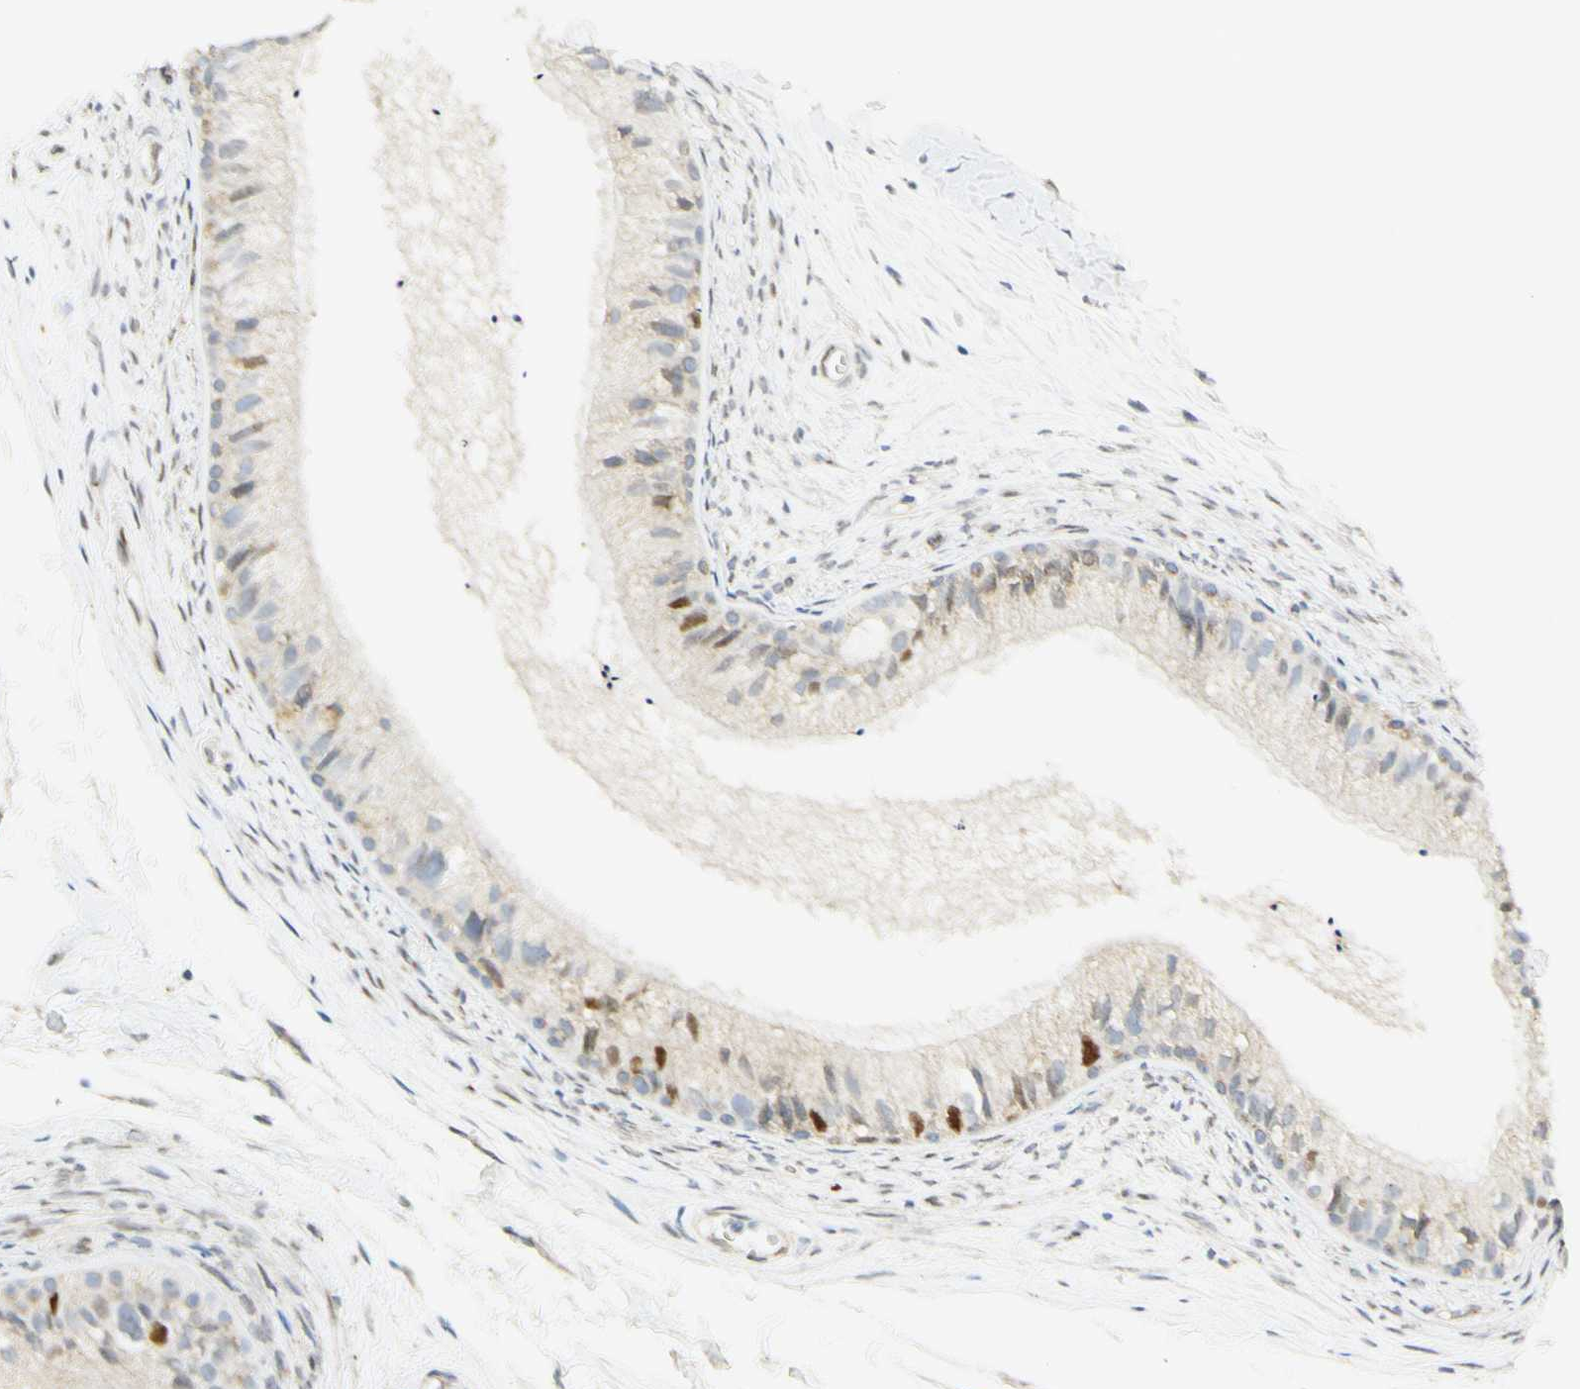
{"staining": {"intensity": "strong", "quantity": "<25%", "location": "nuclear"}, "tissue": "epididymis", "cell_type": "Glandular cells", "image_type": "normal", "snomed": [{"axis": "morphology", "description": "Normal tissue, NOS"}, {"axis": "topography", "description": "Epididymis"}], "caption": "Epididymis stained with DAB (3,3'-diaminobenzidine) immunohistochemistry (IHC) shows medium levels of strong nuclear positivity in about <25% of glandular cells.", "gene": "E2F1", "patient": {"sex": "male", "age": 56}}